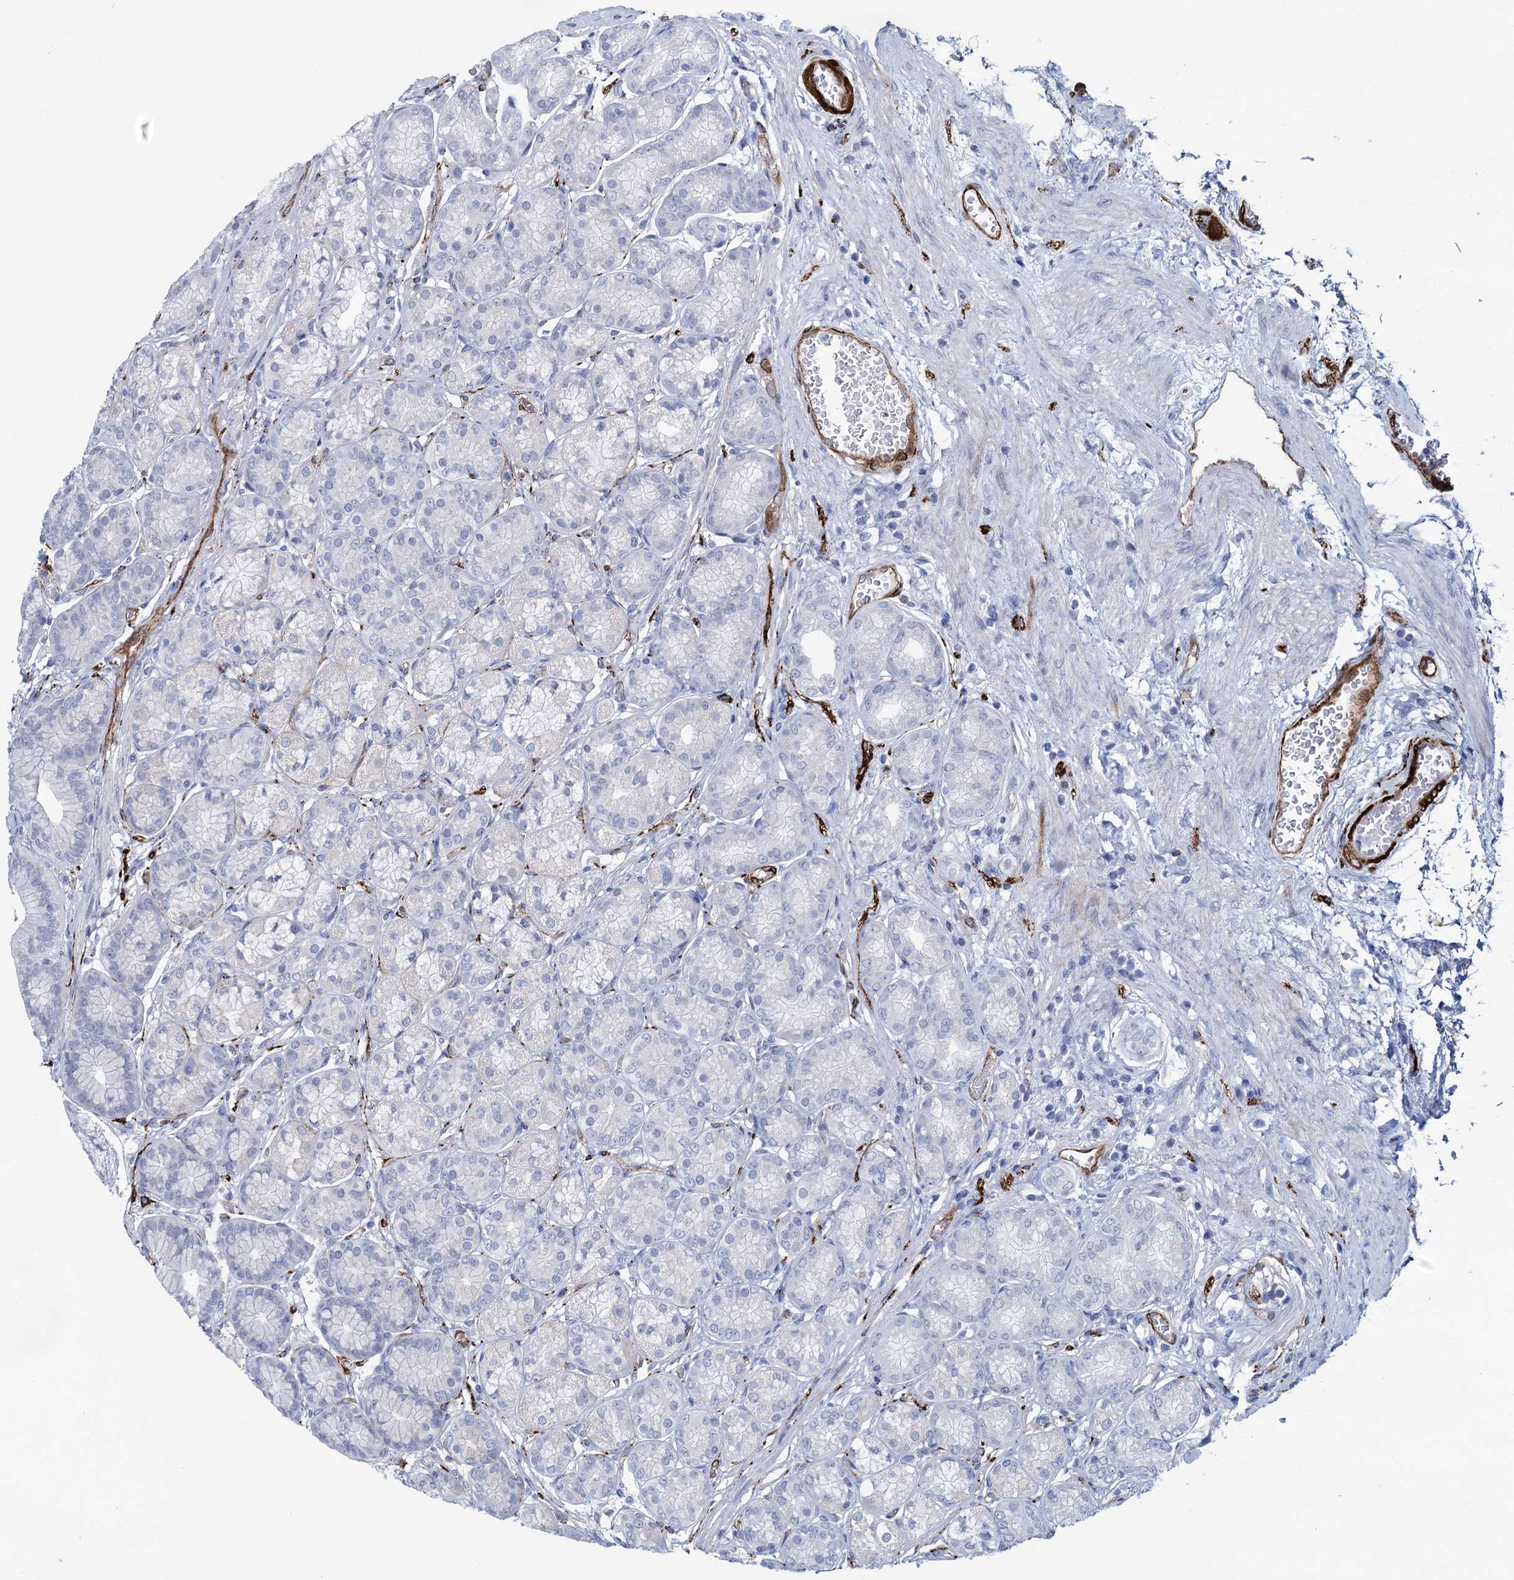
{"staining": {"intensity": "negative", "quantity": "none", "location": "none"}, "tissue": "stomach", "cell_type": "Glandular cells", "image_type": "normal", "snomed": [{"axis": "morphology", "description": "Normal tissue, NOS"}, {"axis": "morphology", "description": "Adenocarcinoma, NOS"}, {"axis": "morphology", "description": "Adenocarcinoma, High grade"}, {"axis": "topography", "description": "Stomach, upper"}, {"axis": "topography", "description": "Stomach"}], "caption": "Stomach stained for a protein using IHC shows no staining glandular cells.", "gene": "SNCG", "patient": {"sex": "female", "age": 65}}